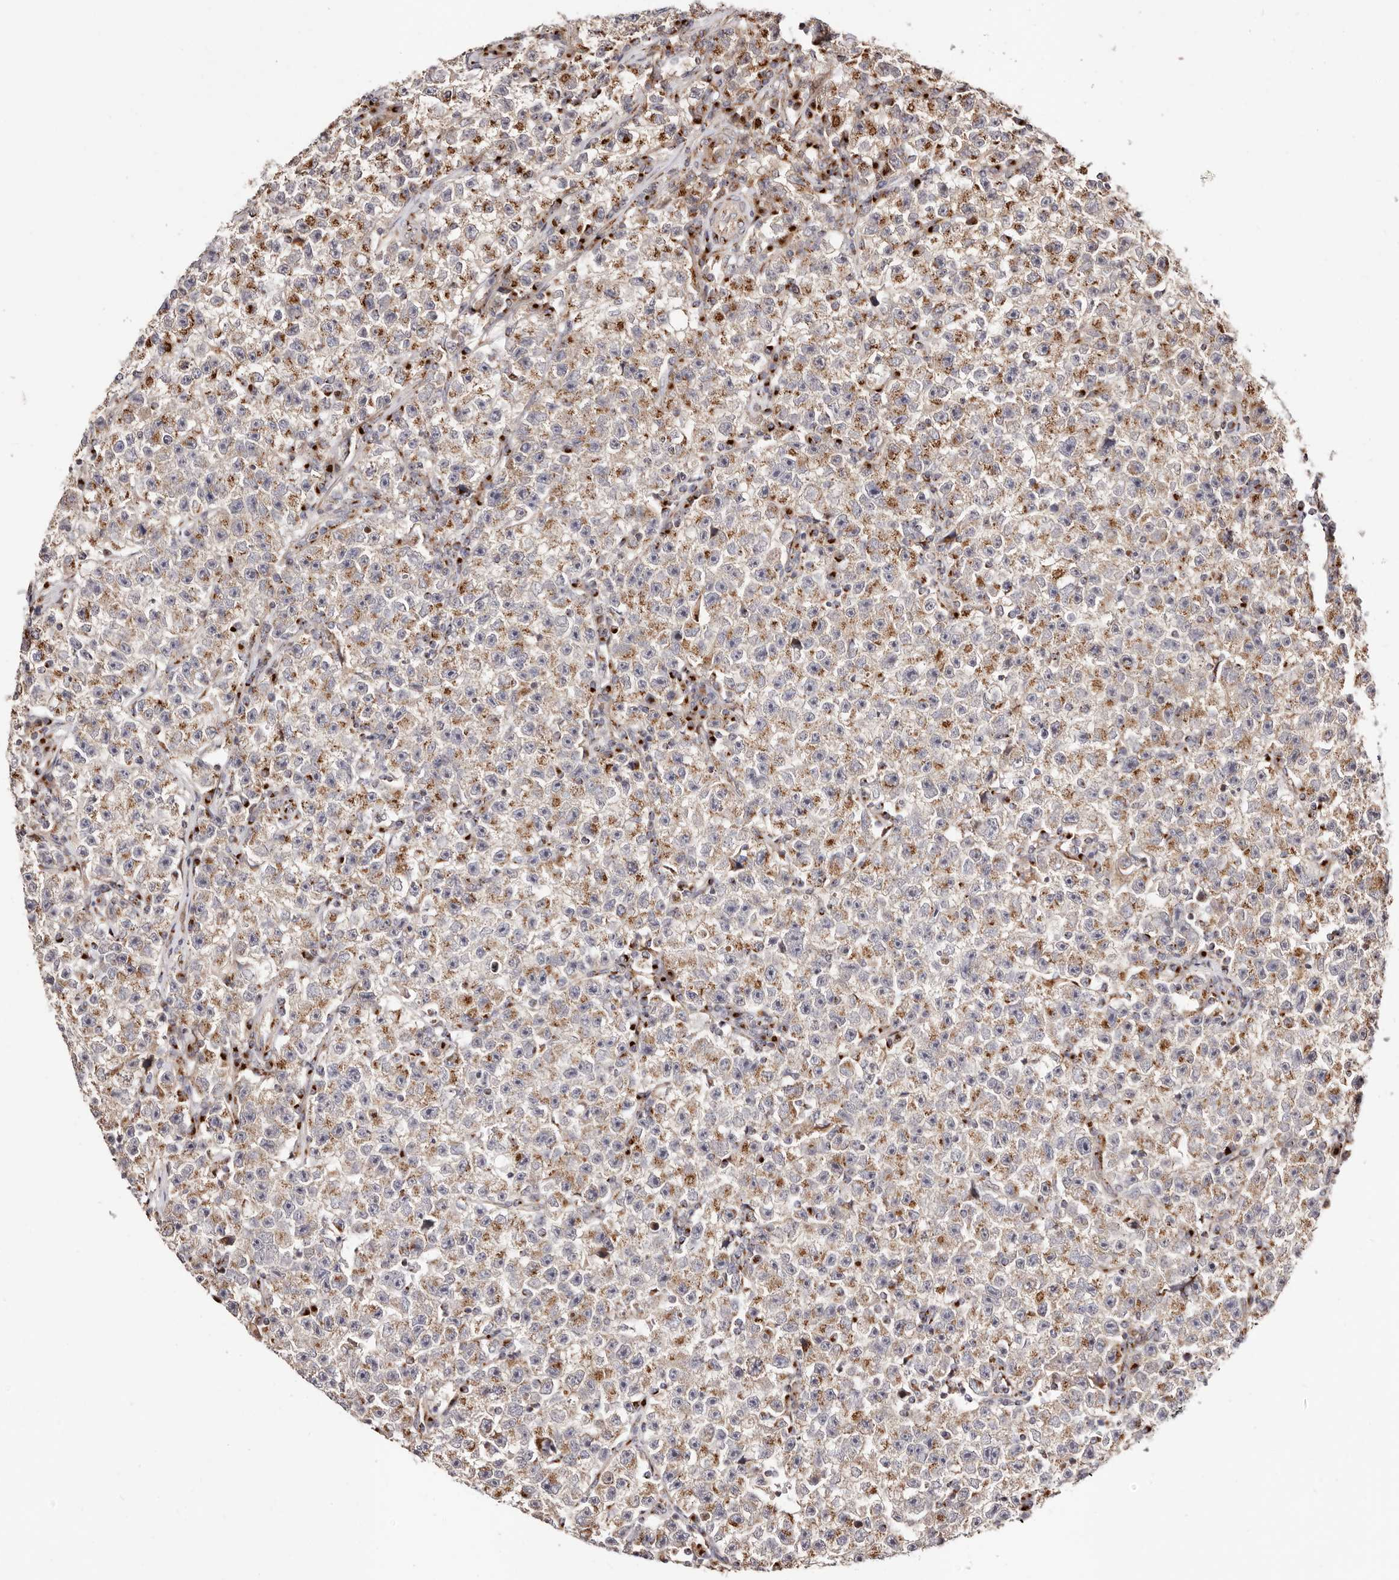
{"staining": {"intensity": "moderate", "quantity": ">75%", "location": "cytoplasmic/membranous"}, "tissue": "testis cancer", "cell_type": "Tumor cells", "image_type": "cancer", "snomed": [{"axis": "morphology", "description": "Seminoma, NOS"}, {"axis": "topography", "description": "Testis"}], "caption": "Brown immunohistochemical staining in testis seminoma shows moderate cytoplasmic/membranous expression in about >75% of tumor cells.", "gene": "MAPK6", "patient": {"sex": "male", "age": 22}}